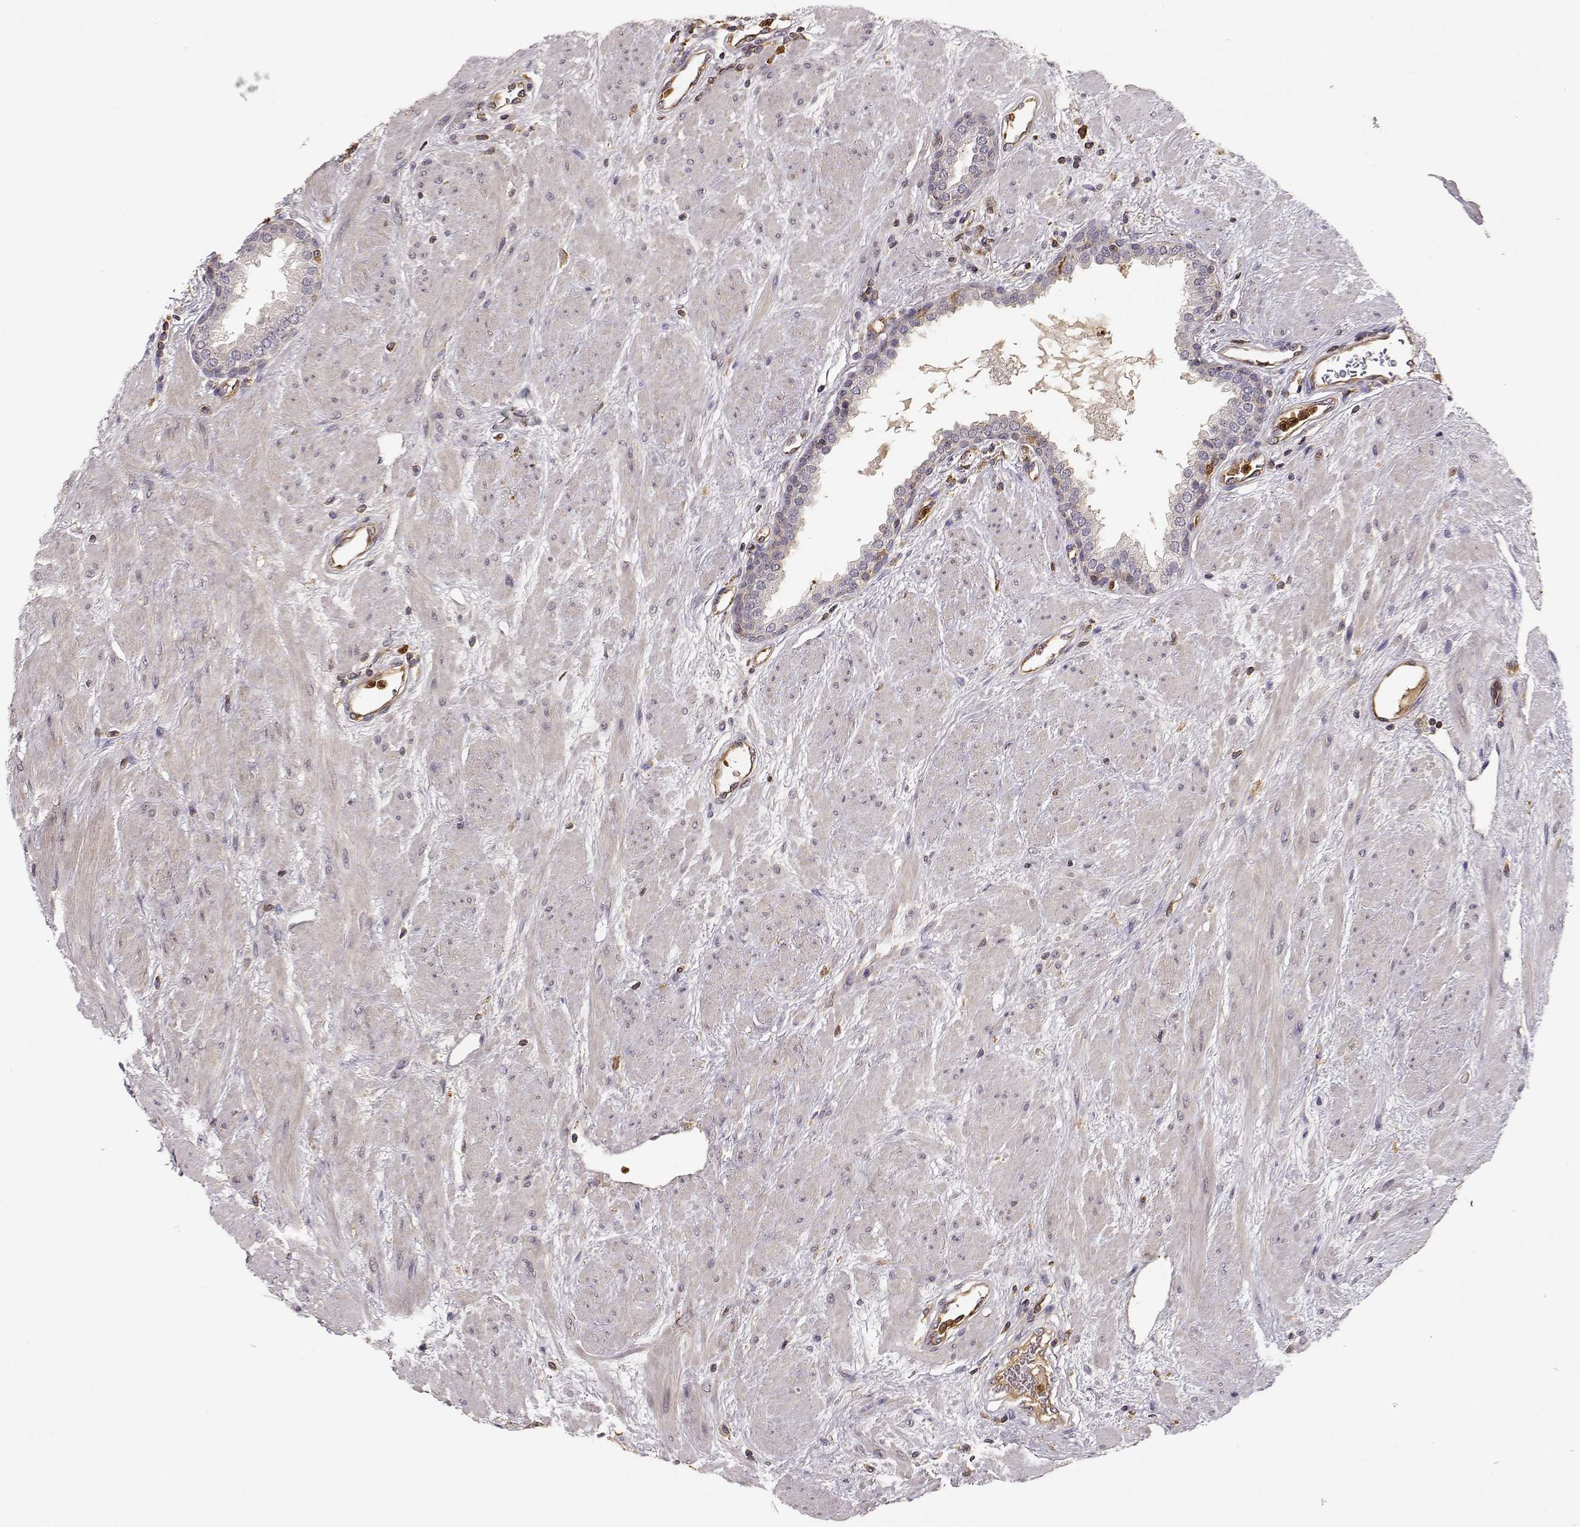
{"staining": {"intensity": "weak", "quantity": "25%-75%", "location": "cytoplasmic/membranous"}, "tissue": "prostate", "cell_type": "Glandular cells", "image_type": "normal", "snomed": [{"axis": "morphology", "description": "Normal tissue, NOS"}, {"axis": "topography", "description": "Prostate"}], "caption": "Immunohistochemistry (IHC) image of unremarkable prostate stained for a protein (brown), which shows low levels of weak cytoplasmic/membranous positivity in approximately 25%-75% of glandular cells.", "gene": "ARHGEF2", "patient": {"sex": "male", "age": 51}}